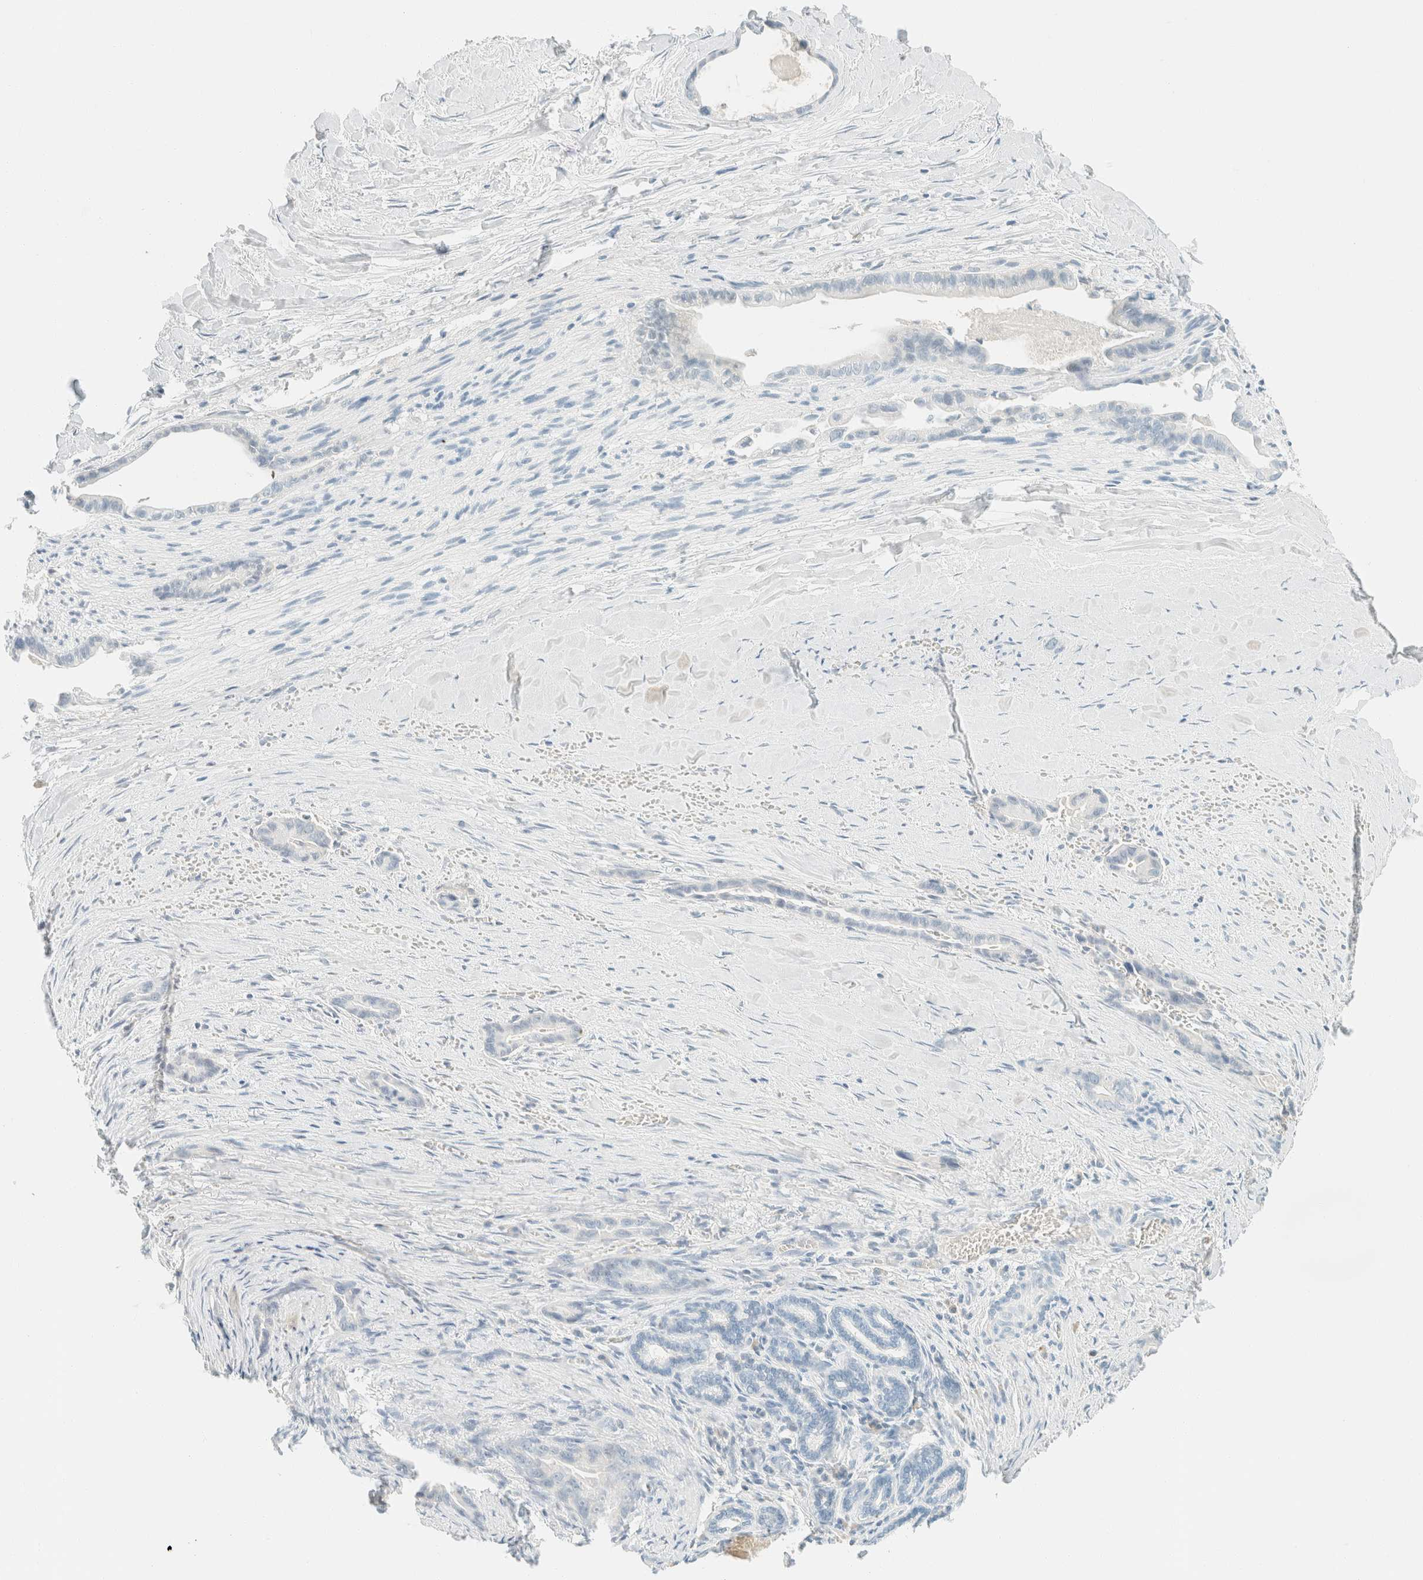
{"staining": {"intensity": "negative", "quantity": "none", "location": "none"}, "tissue": "liver cancer", "cell_type": "Tumor cells", "image_type": "cancer", "snomed": [{"axis": "morphology", "description": "Cholangiocarcinoma"}, {"axis": "topography", "description": "Liver"}], "caption": "Histopathology image shows no protein positivity in tumor cells of liver cancer tissue.", "gene": "GPA33", "patient": {"sex": "female", "age": 55}}